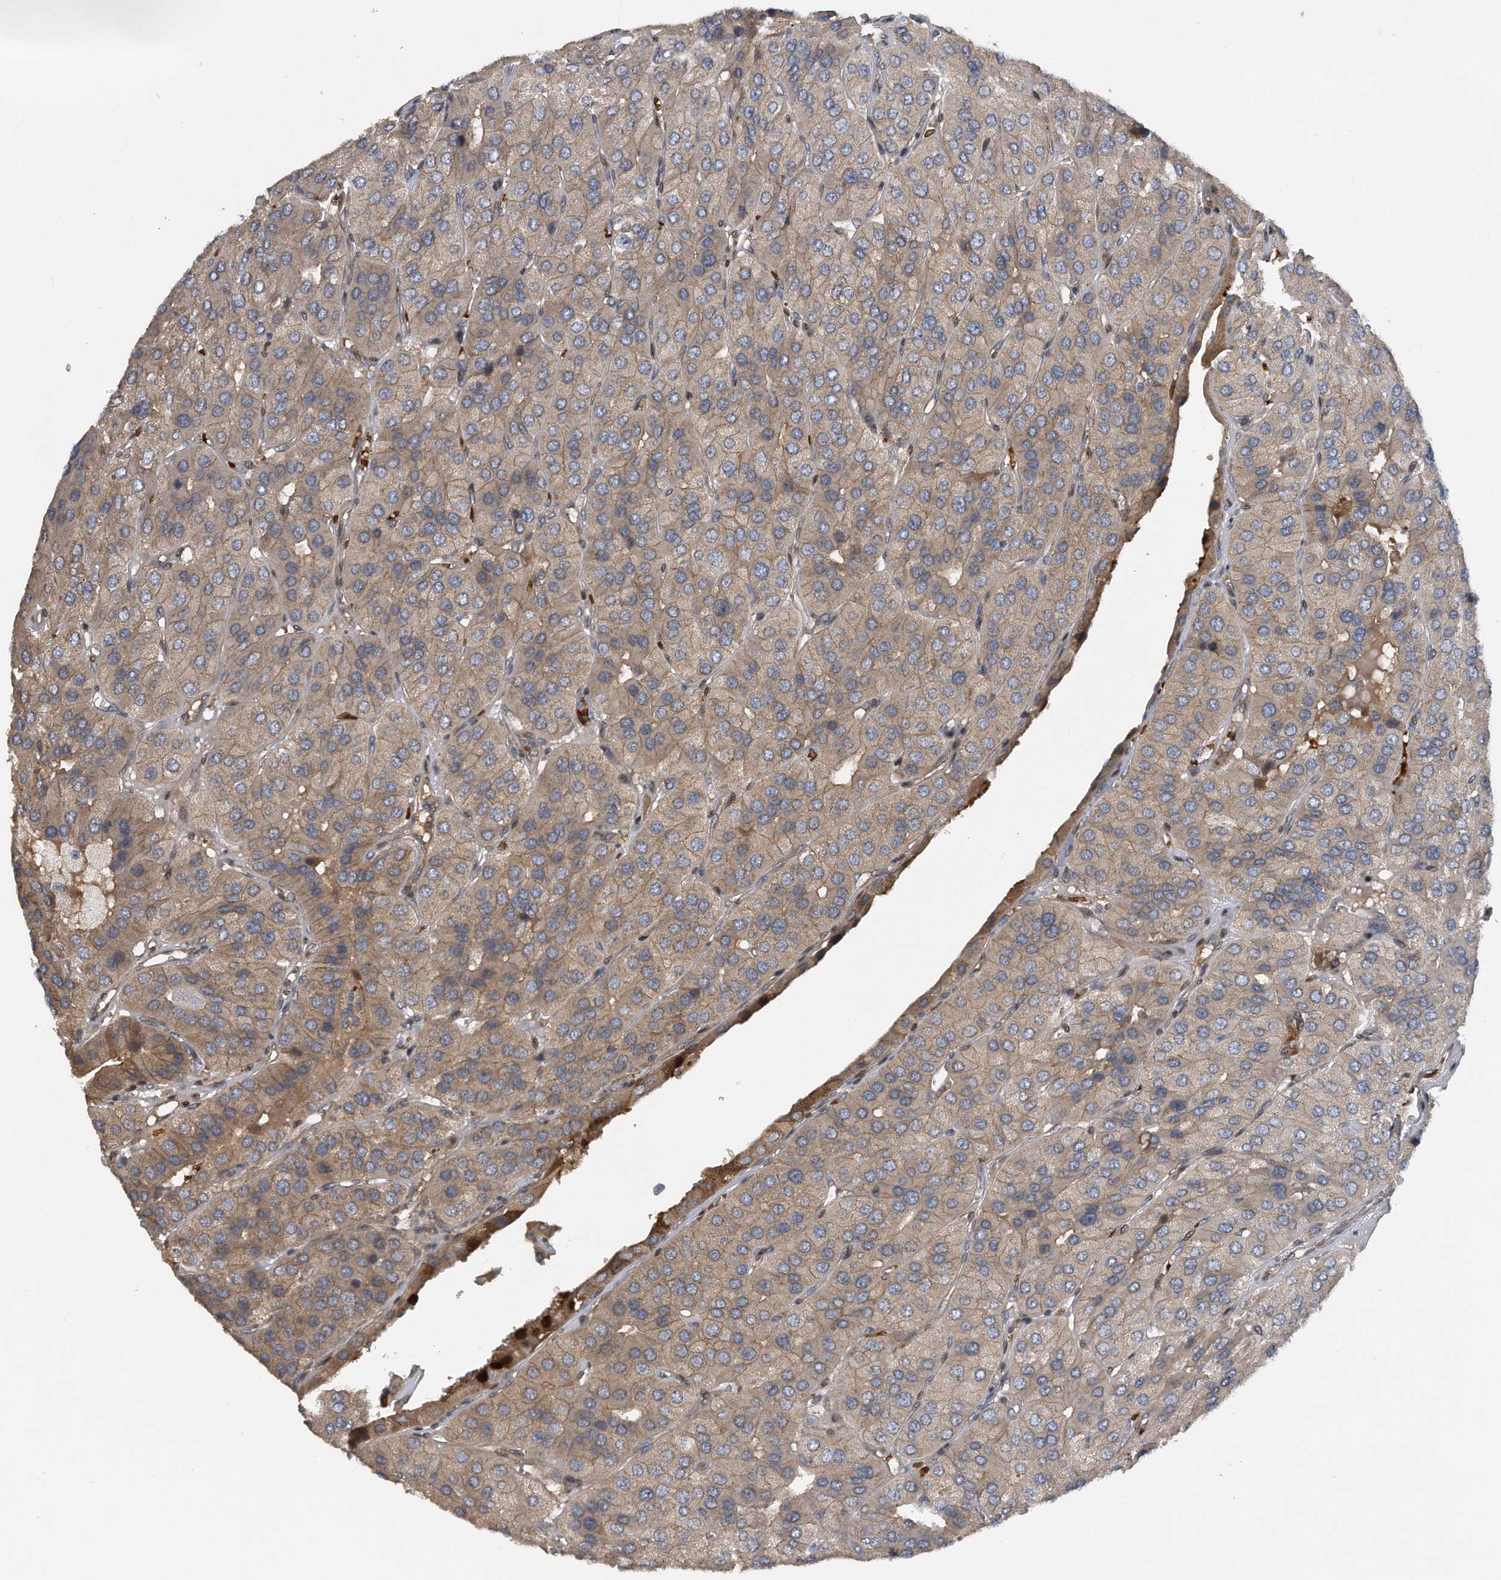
{"staining": {"intensity": "weak", "quantity": ">75%", "location": "cytoplasmic/membranous"}, "tissue": "parathyroid gland", "cell_type": "Glandular cells", "image_type": "normal", "snomed": [{"axis": "morphology", "description": "Normal tissue, NOS"}, {"axis": "morphology", "description": "Adenoma, NOS"}, {"axis": "topography", "description": "Parathyroid gland"}], "caption": "Immunohistochemical staining of benign human parathyroid gland shows >75% levels of weak cytoplasmic/membranous protein expression in approximately >75% of glandular cells.", "gene": "ZNF79", "patient": {"sex": "female", "age": 86}}